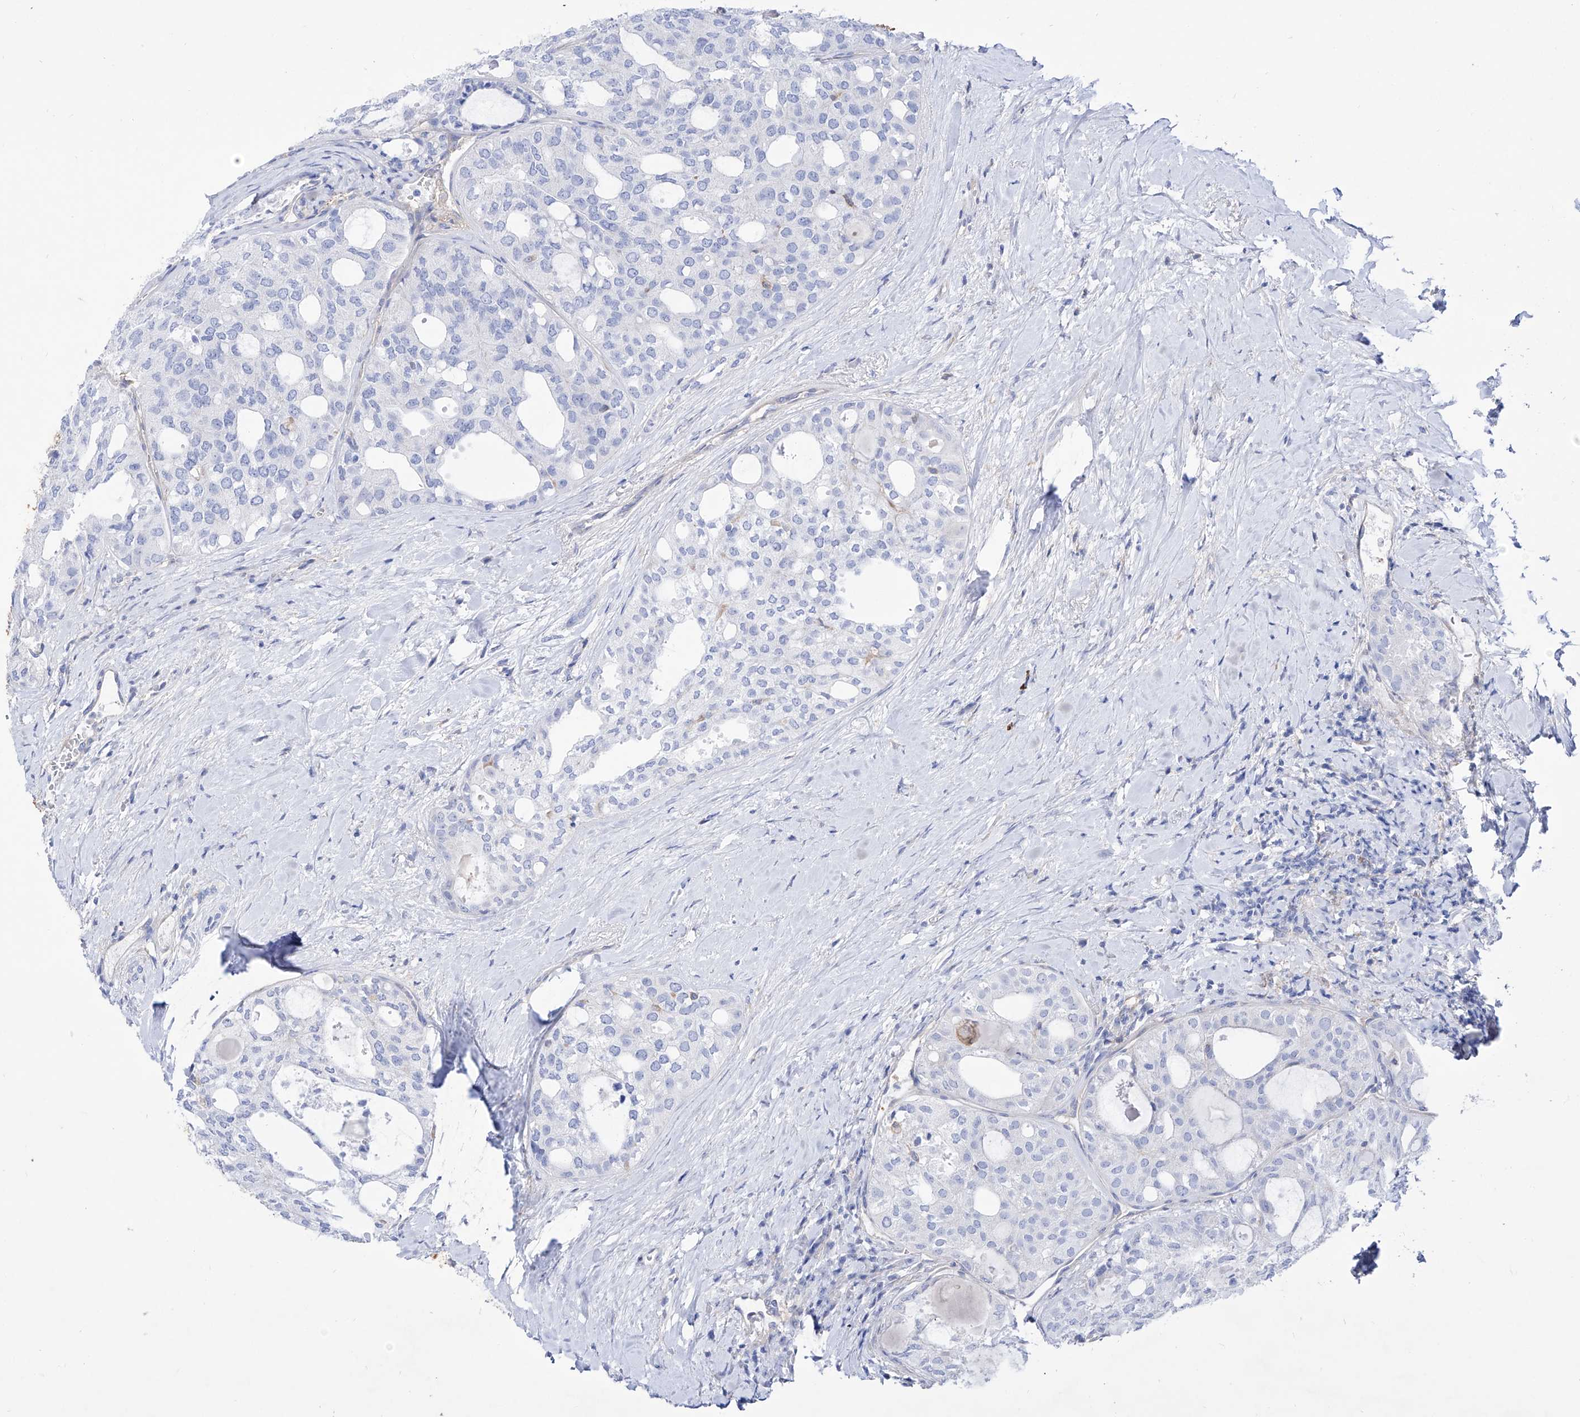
{"staining": {"intensity": "negative", "quantity": "none", "location": "none"}, "tissue": "thyroid cancer", "cell_type": "Tumor cells", "image_type": "cancer", "snomed": [{"axis": "morphology", "description": "Follicular adenoma carcinoma, NOS"}, {"axis": "topography", "description": "Thyroid gland"}], "caption": "DAB immunohistochemical staining of human thyroid cancer (follicular adenoma carcinoma) reveals no significant expression in tumor cells.", "gene": "ZNF653", "patient": {"sex": "male", "age": 75}}